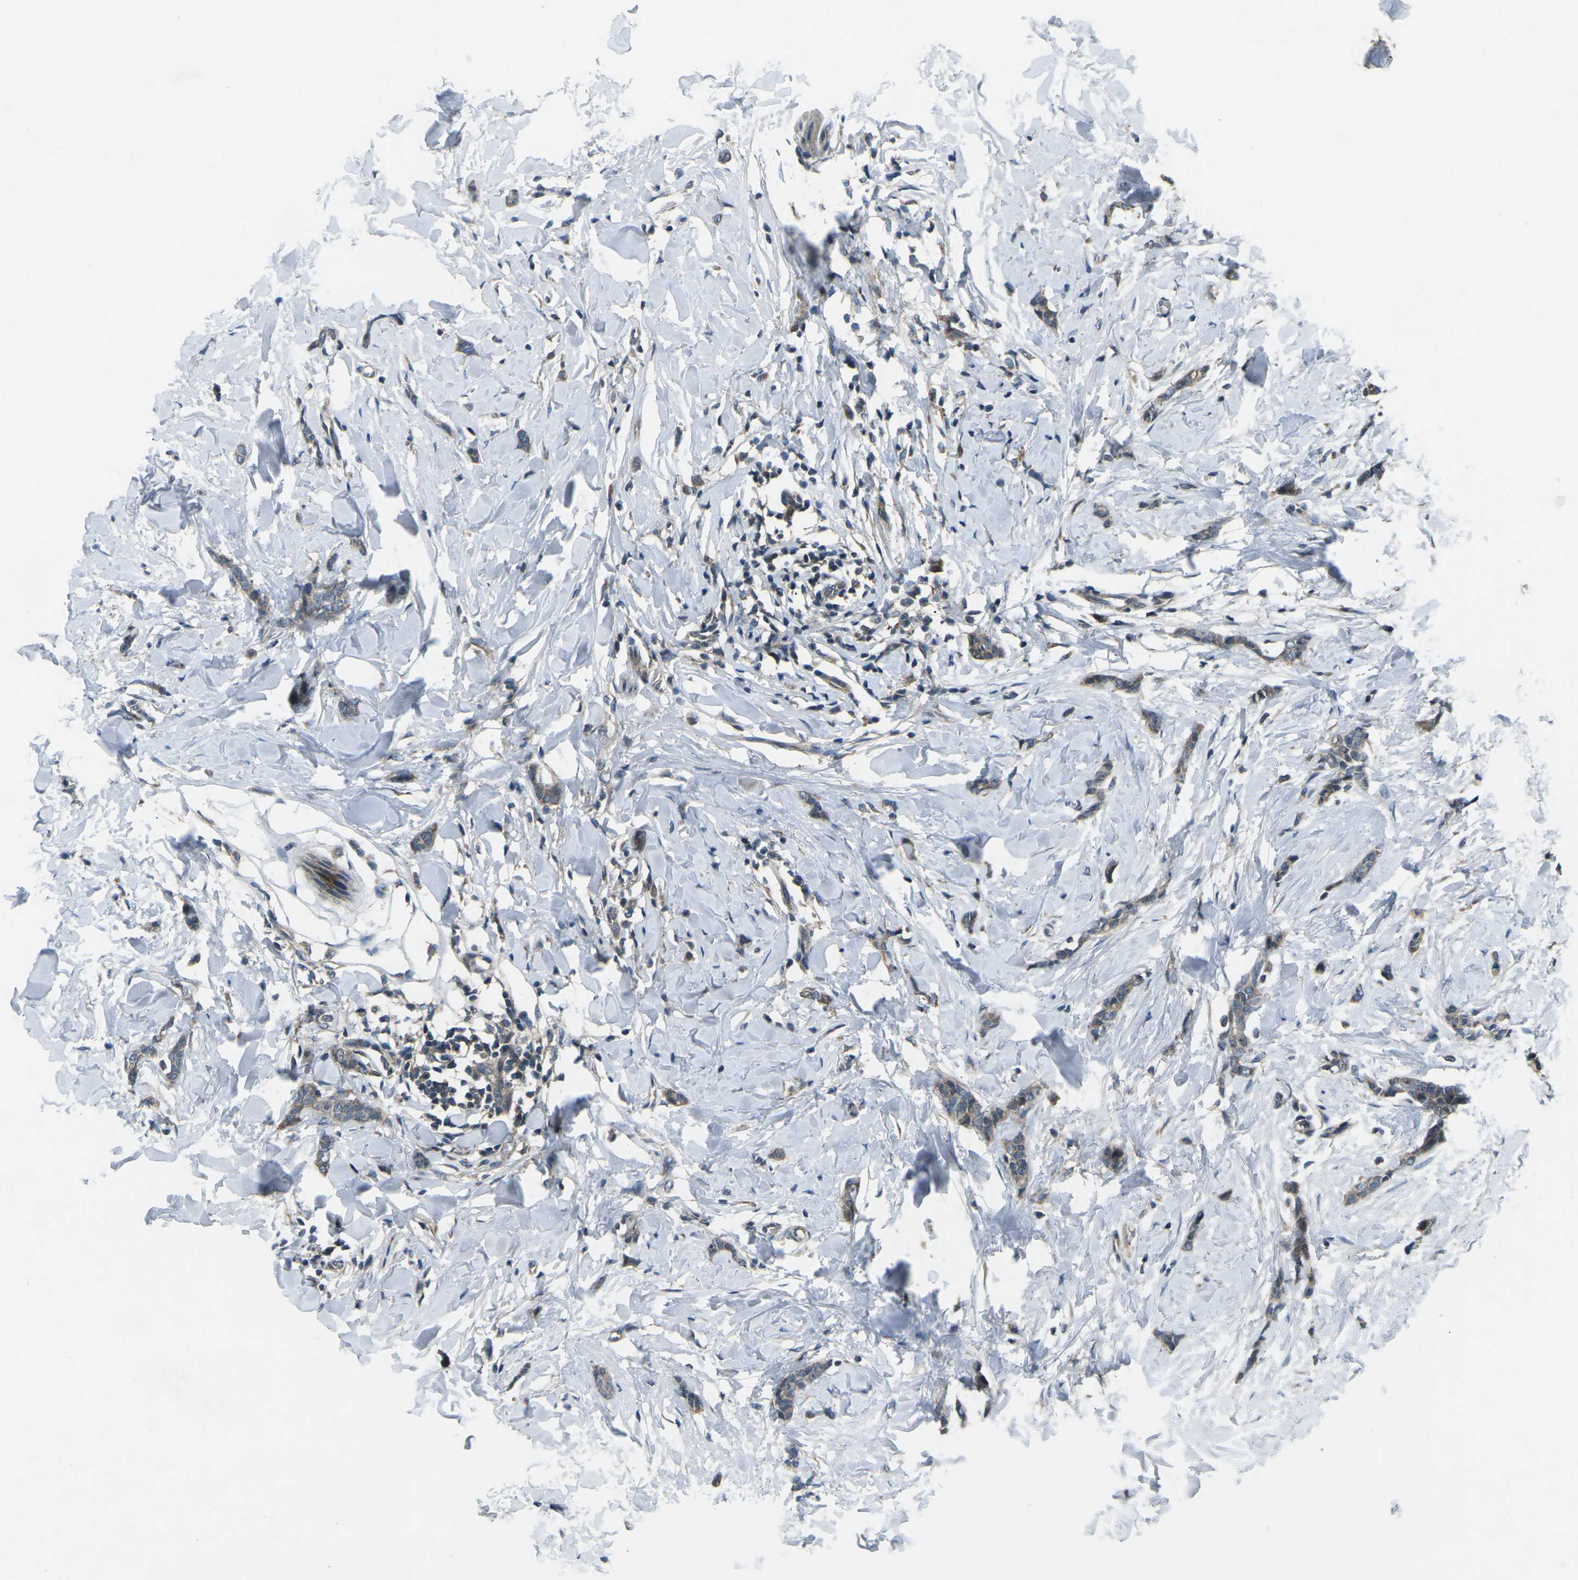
{"staining": {"intensity": "moderate", "quantity": ">75%", "location": "cytoplasmic/membranous"}, "tissue": "breast cancer", "cell_type": "Tumor cells", "image_type": "cancer", "snomed": [{"axis": "morphology", "description": "Lobular carcinoma"}, {"axis": "topography", "description": "Skin"}, {"axis": "topography", "description": "Breast"}], "caption": "Breast cancer (lobular carcinoma) stained with a brown dye displays moderate cytoplasmic/membranous positive positivity in approximately >75% of tumor cells.", "gene": "CDK16", "patient": {"sex": "female", "age": 46}}